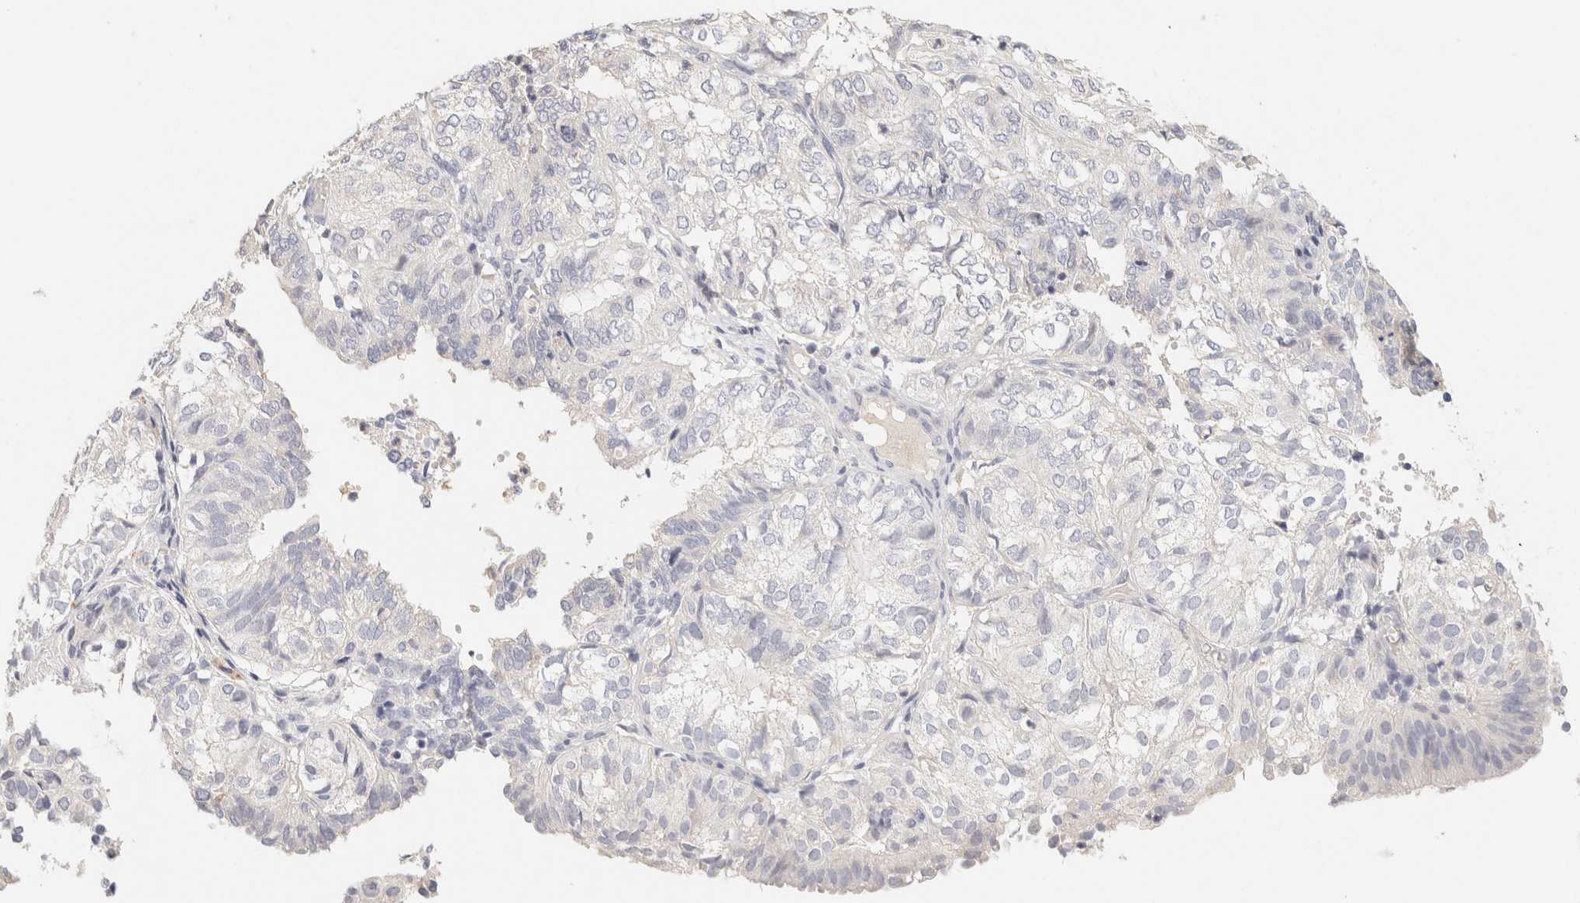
{"staining": {"intensity": "negative", "quantity": "none", "location": "none"}, "tissue": "endometrial cancer", "cell_type": "Tumor cells", "image_type": "cancer", "snomed": [{"axis": "morphology", "description": "Adenocarcinoma, NOS"}, {"axis": "topography", "description": "Uterus"}], "caption": "Immunohistochemistry histopathology image of adenocarcinoma (endometrial) stained for a protein (brown), which shows no expression in tumor cells.", "gene": "SCGB2A2", "patient": {"sex": "female", "age": 60}}